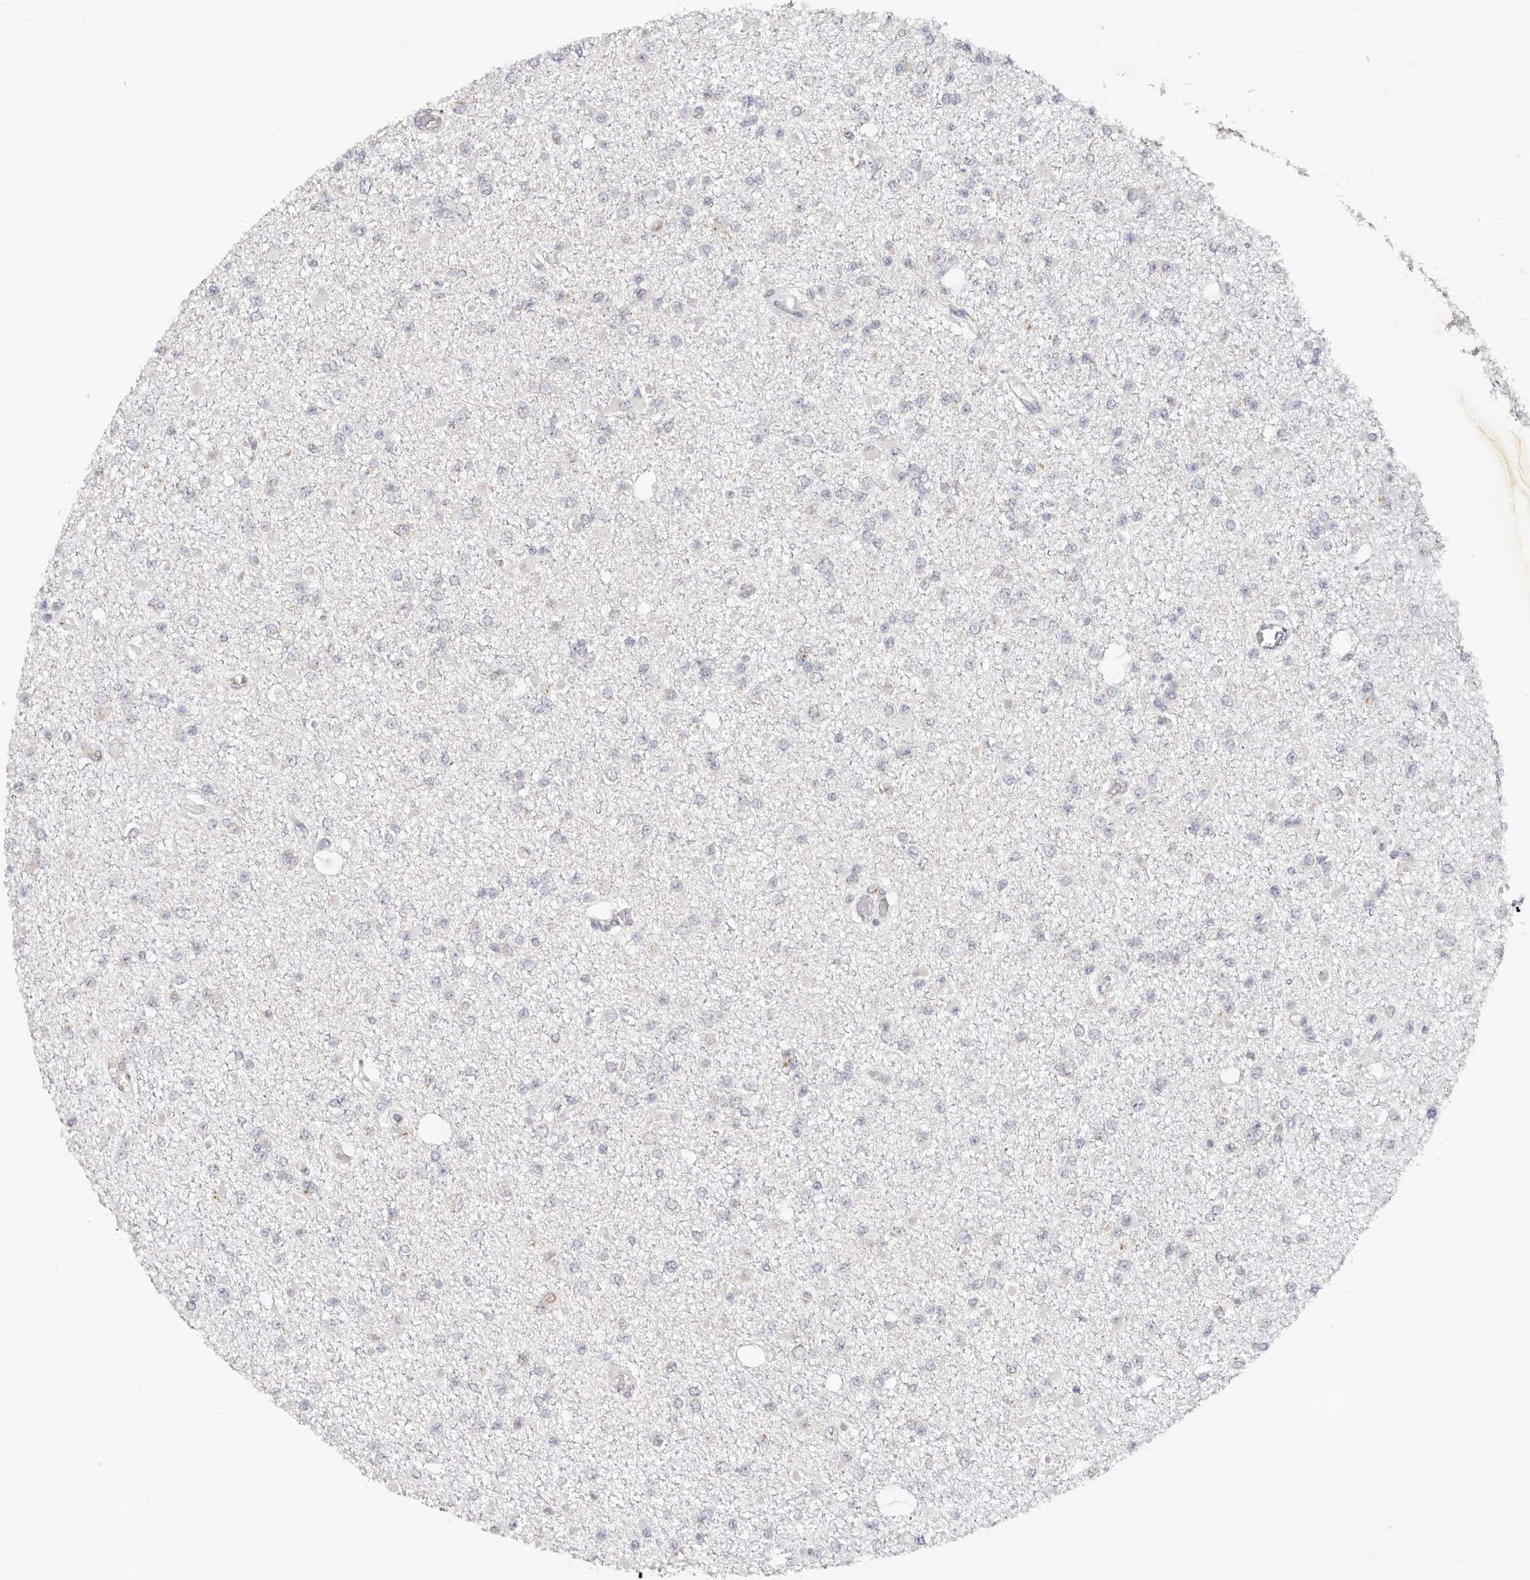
{"staining": {"intensity": "negative", "quantity": "none", "location": "none"}, "tissue": "glioma", "cell_type": "Tumor cells", "image_type": "cancer", "snomed": [{"axis": "morphology", "description": "Glioma, malignant, Low grade"}, {"axis": "topography", "description": "Brain"}], "caption": "DAB immunohistochemical staining of malignant glioma (low-grade) displays no significant expression in tumor cells.", "gene": "VIPAS39", "patient": {"sex": "female", "age": 22}}